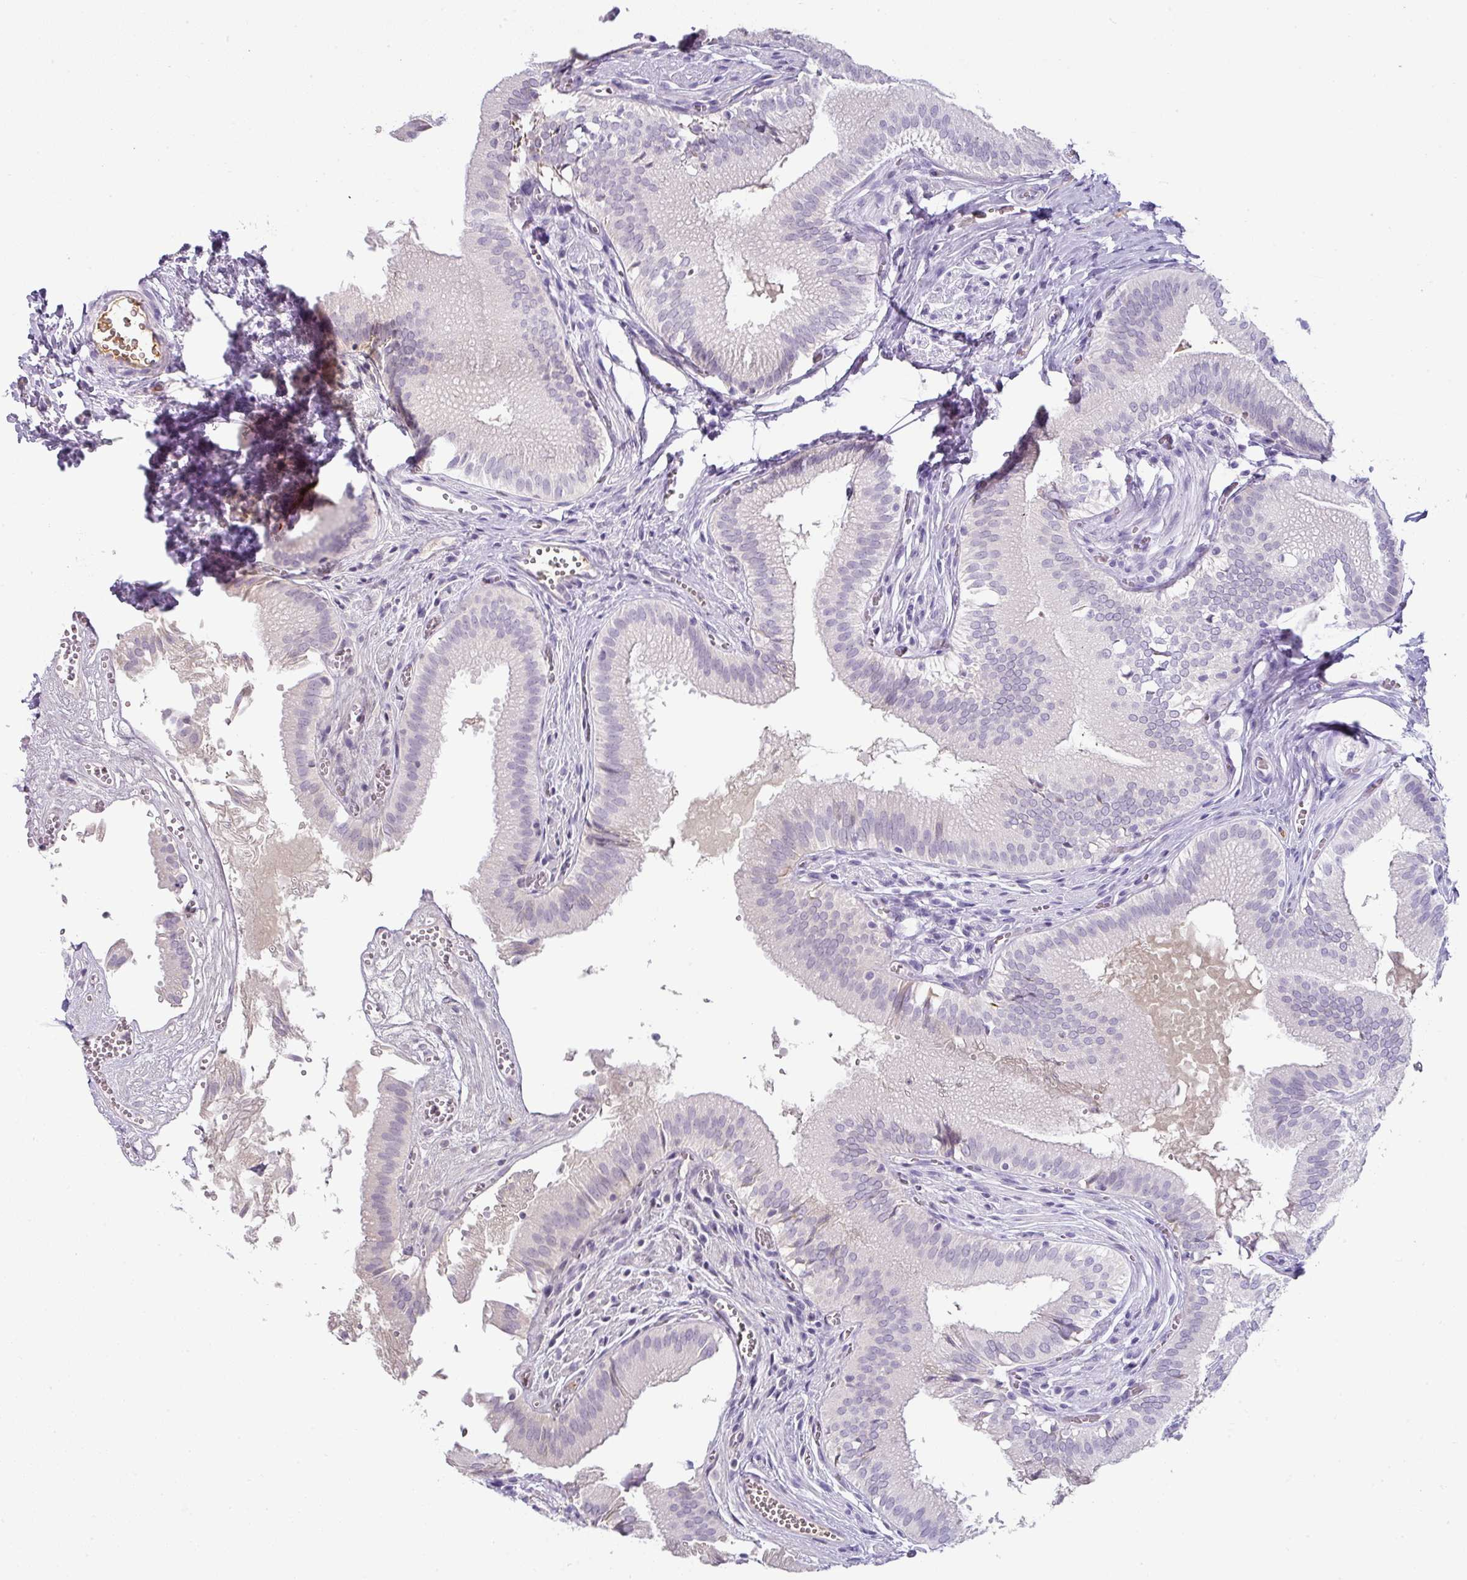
{"staining": {"intensity": "negative", "quantity": "none", "location": "none"}, "tissue": "gallbladder", "cell_type": "Glandular cells", "image_type": "normal", "snomed": [{"axis": "morphology", "description": "Normal tissue, NOS"}, {"axis": "topography", "description": "Gallbladder"}, {"axis": "topography", "description": "Peripheral nerve tissue"}], "caption": "IHC of unremarkable human gallbladder displays no expression in glandular cells. Nuclei are stained in blue.", "gene": "FGF17", "patient": {"sex": "male", "age": 17}}